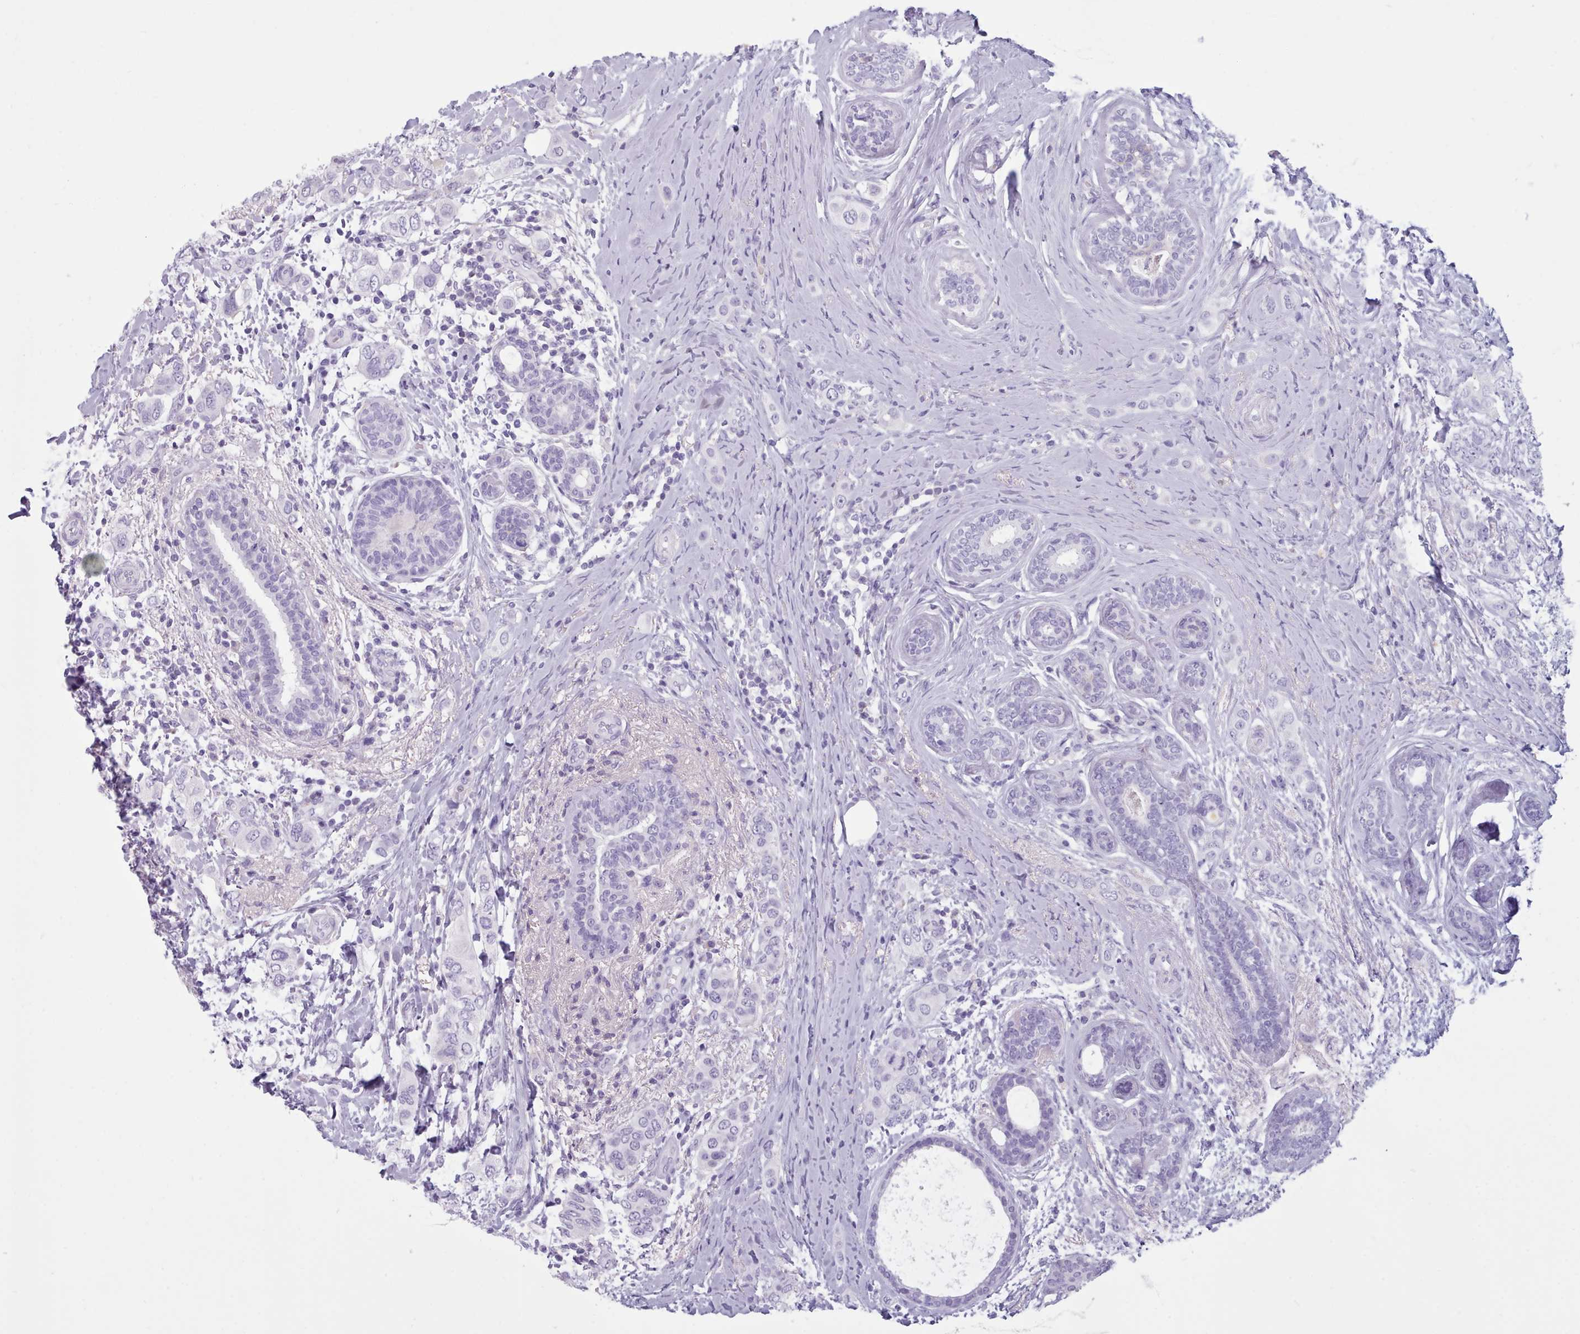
{"staining": {"intensity": "negative", "quantity": "none", "location": "none"}, "tissue": "breast cancer", "cell_type": "Tumor cells", "image_type": "cancer", "snomed": [{"axis": "morphology", "description": "Lobular carcinoma"}, {"axis": "topography", "description": "Breast"}], "caption": "Breast cancer stained for a protein using immunohistochemistry displays no staining tumor cells.", "gene": "ZNF43", "patient": {"sex": "female", "age": 51}}